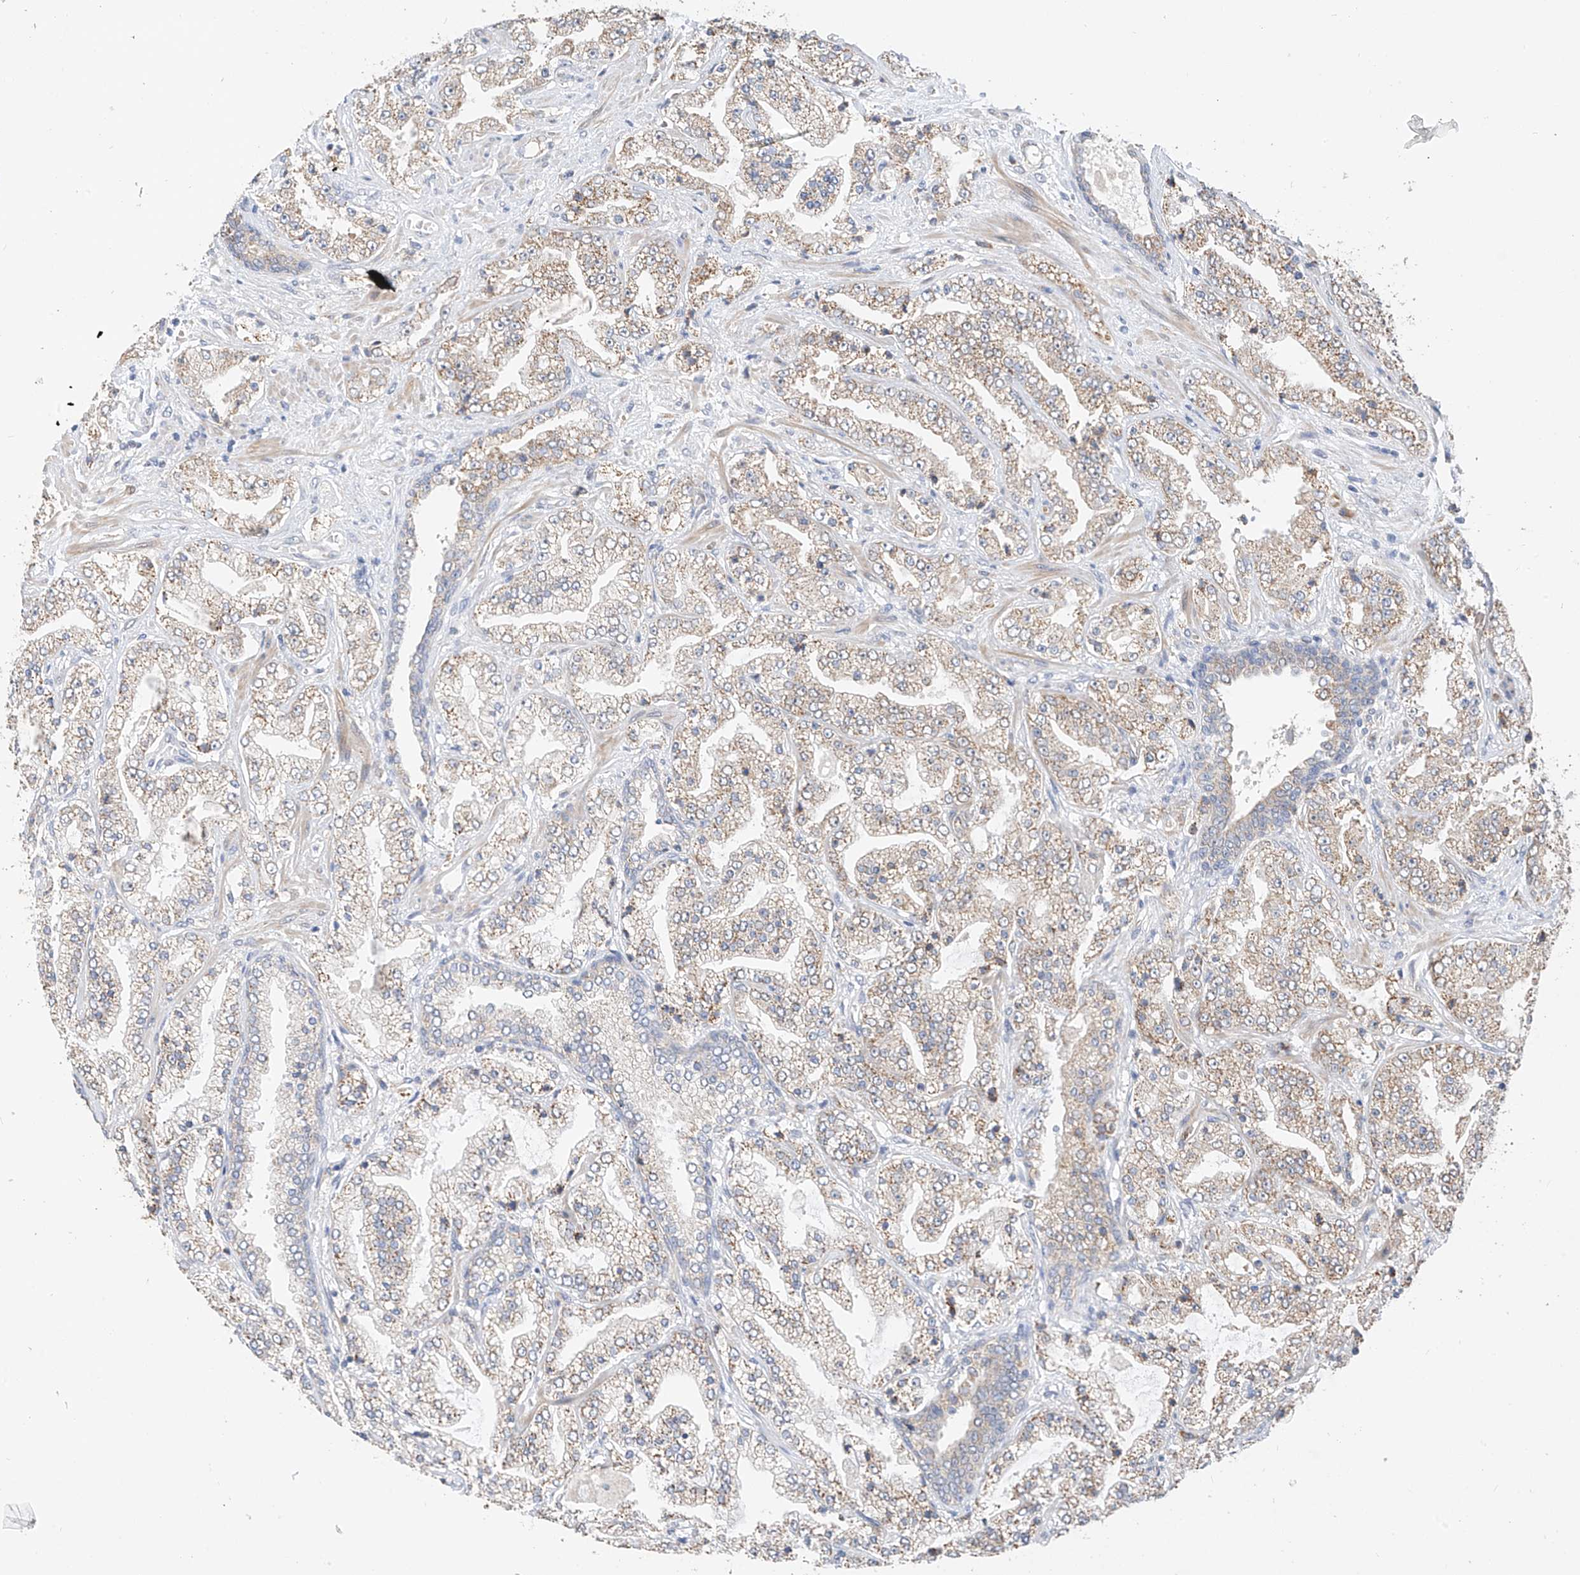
{"staining": {"intensity": "weak", "quantity": "25%-75%", "location": "cytoplasmic/membranous"}, "tissue": "prostate cancer", "cell_type": "Tumor cells", "image_type": "cancer", "snomed": [{"axis": "morphology", "description": "Adenocarcinoma, High grade"}, {"axis": "topography", "description": "Prostate"}], "caption": "Immunohistochemistry (IHC) of prostate cancer reveals low levels of weak cytoplasmic/membranous expression in about 25%-75% of tumor cells. (Brightfield microscopy of DAB IHC at high magnification).", "gene": "PPA2", "patient": {"sex": "male", "age": 64}}